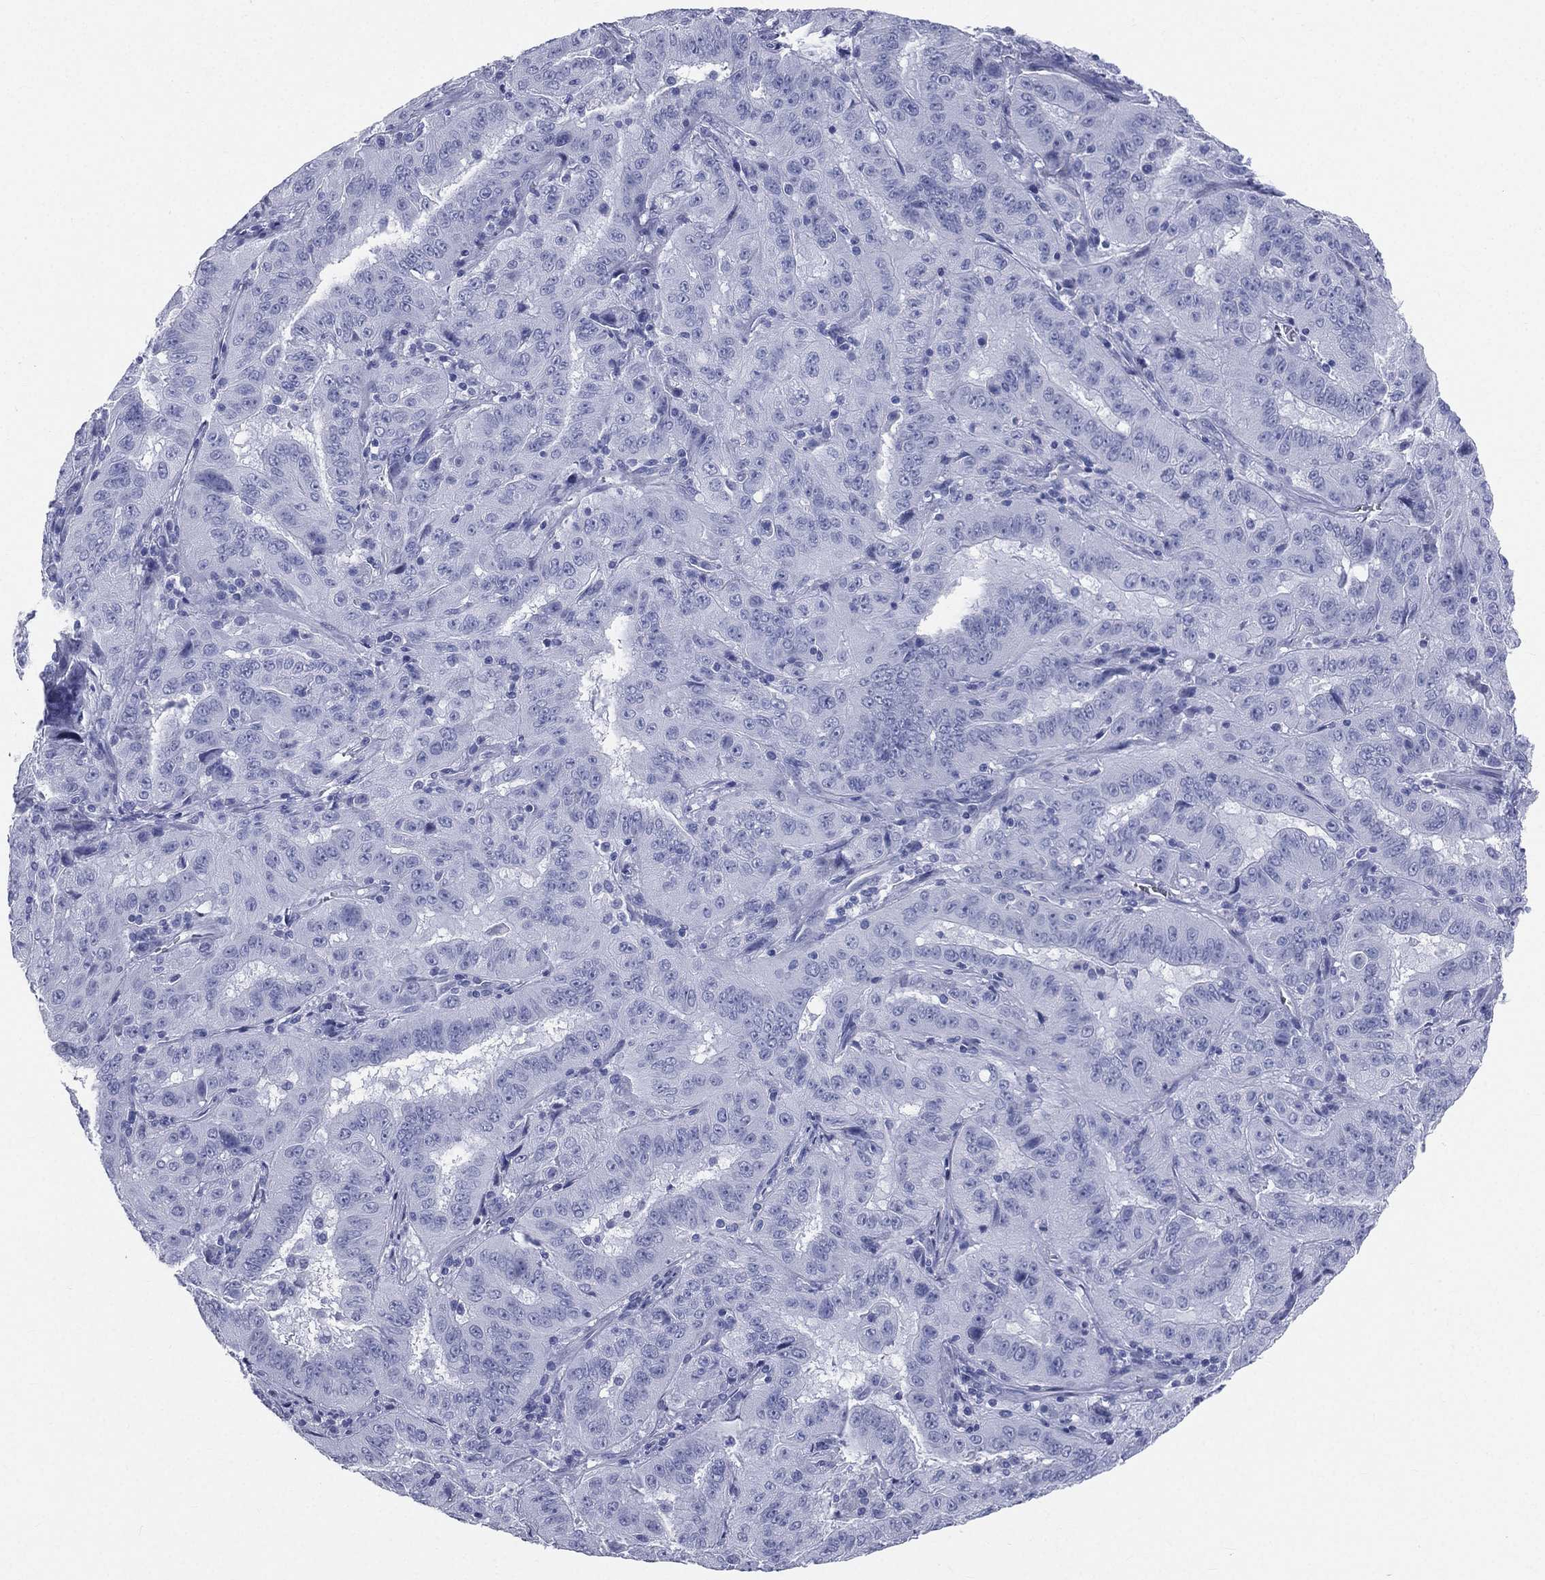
{"staining": {"intensity": "negative", "quantity": "none", "location": "none"}, "tissue": "pancreatic cancer", "cell_type": "Tumor cells", "image_type": "cancer", "snomed": [{"axis": "morphology", "description": "Adenocarcinoma, NOS"}, {"axis": "topography", "description": "Pancreas"}], "caption": "Tumor cells show no significant protein positivity in pancreatic cancer.", "gene": "HP", "patient": {"sex": "male", "age": 63}}